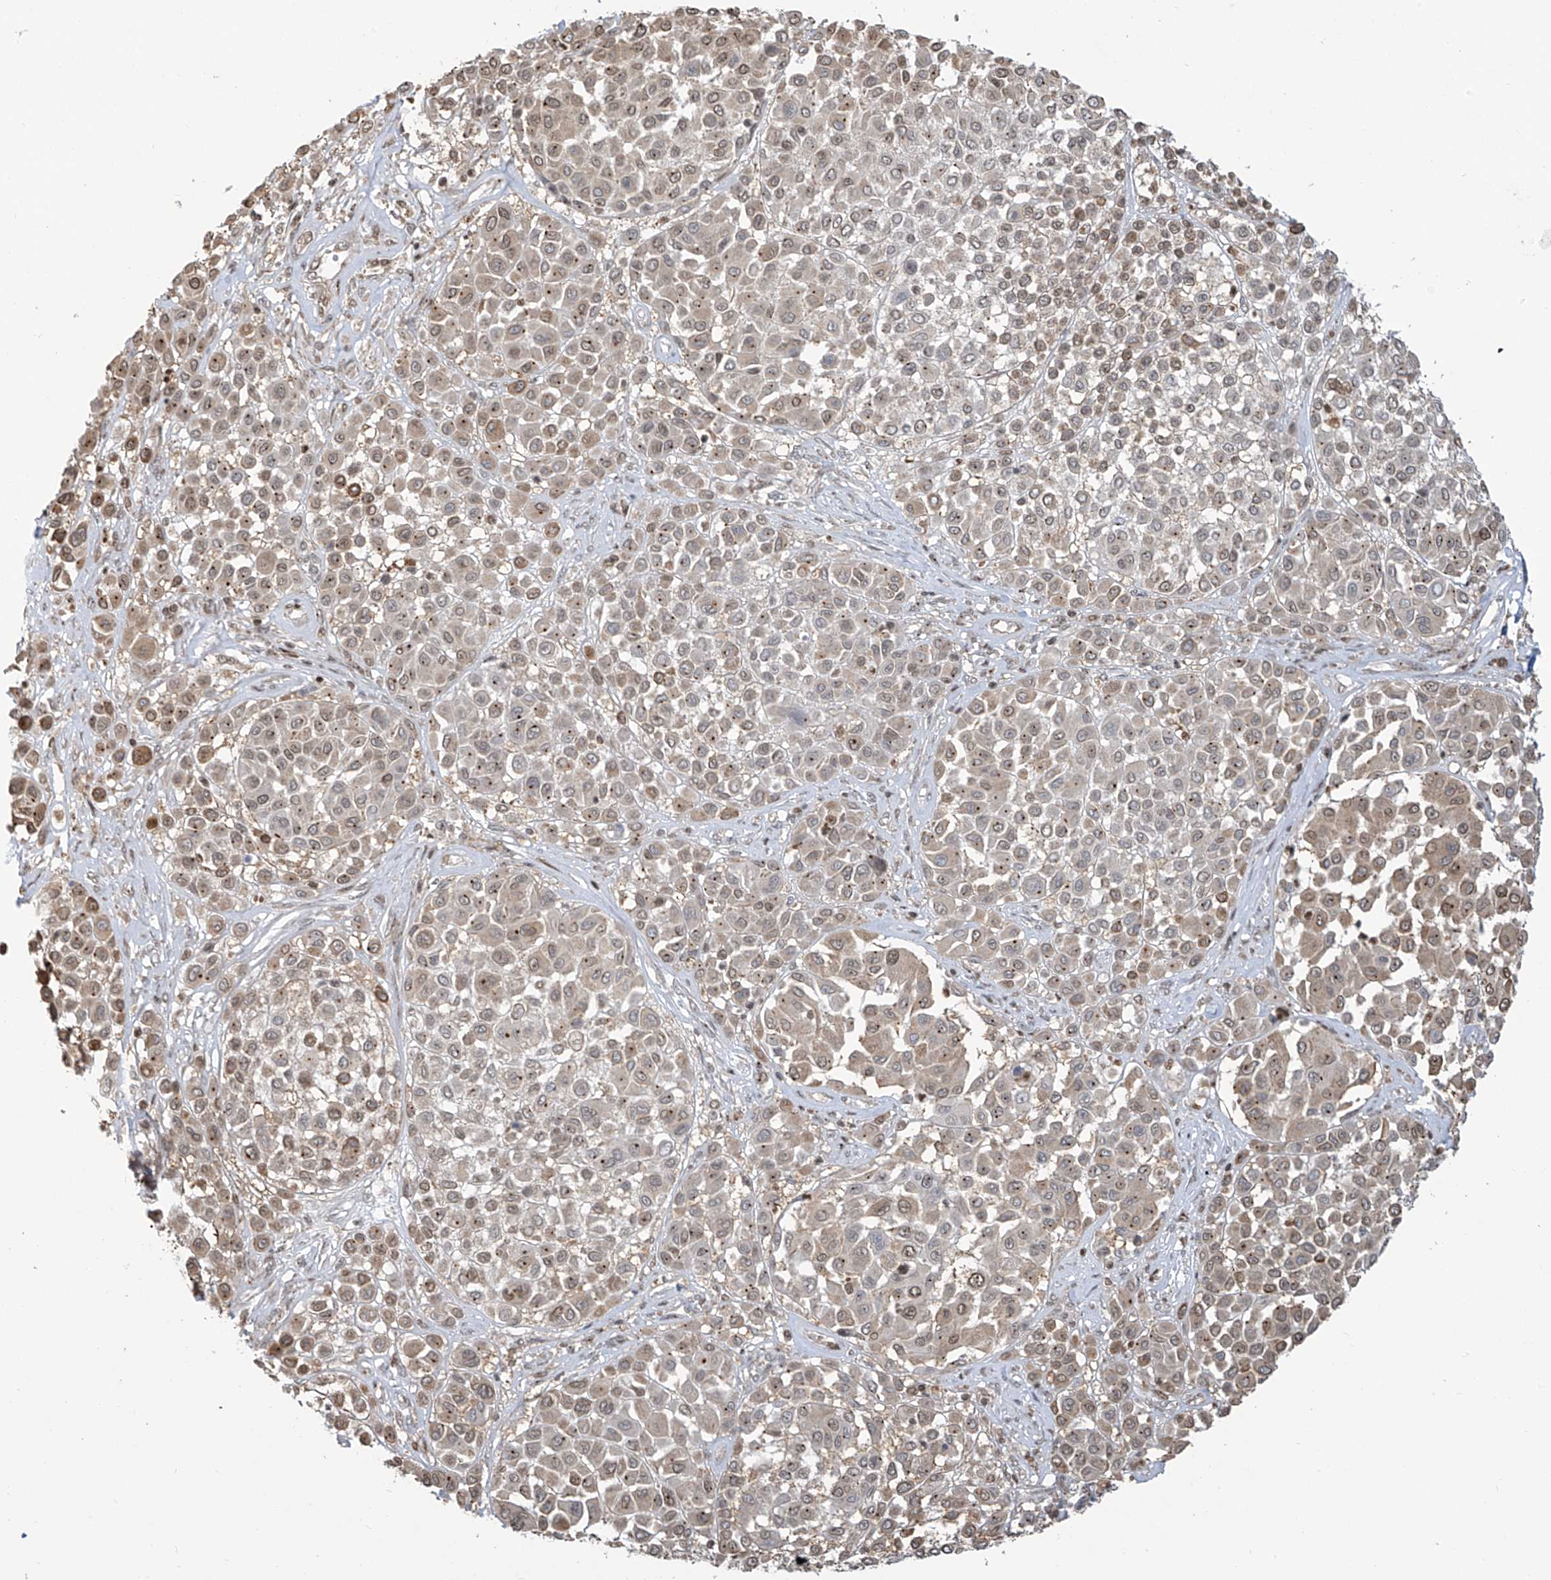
{"staining": {"intensity": "moderate", "quantity": "25%-75%", "location": "nuclear"}, "tissue": "melanoma", "cell_type": "Tumor cells", "image_type": "cancer", "snomed": [{"axis": "morphology", "description": "Malignant melanoma, Metastatic site"}, {"axis": "topography", "description": "Soft tissue"}], "caption": "IHC image of neoplastic tissue: melanoma stained using immunohistochemistry demonstrates medium levels of moderate protein expression localized specifically in the nuclear of tumor cells, appearing as a nuclear brown color.", "gene": "VMP1", "patient": {"sex": "male", "age": 41}}